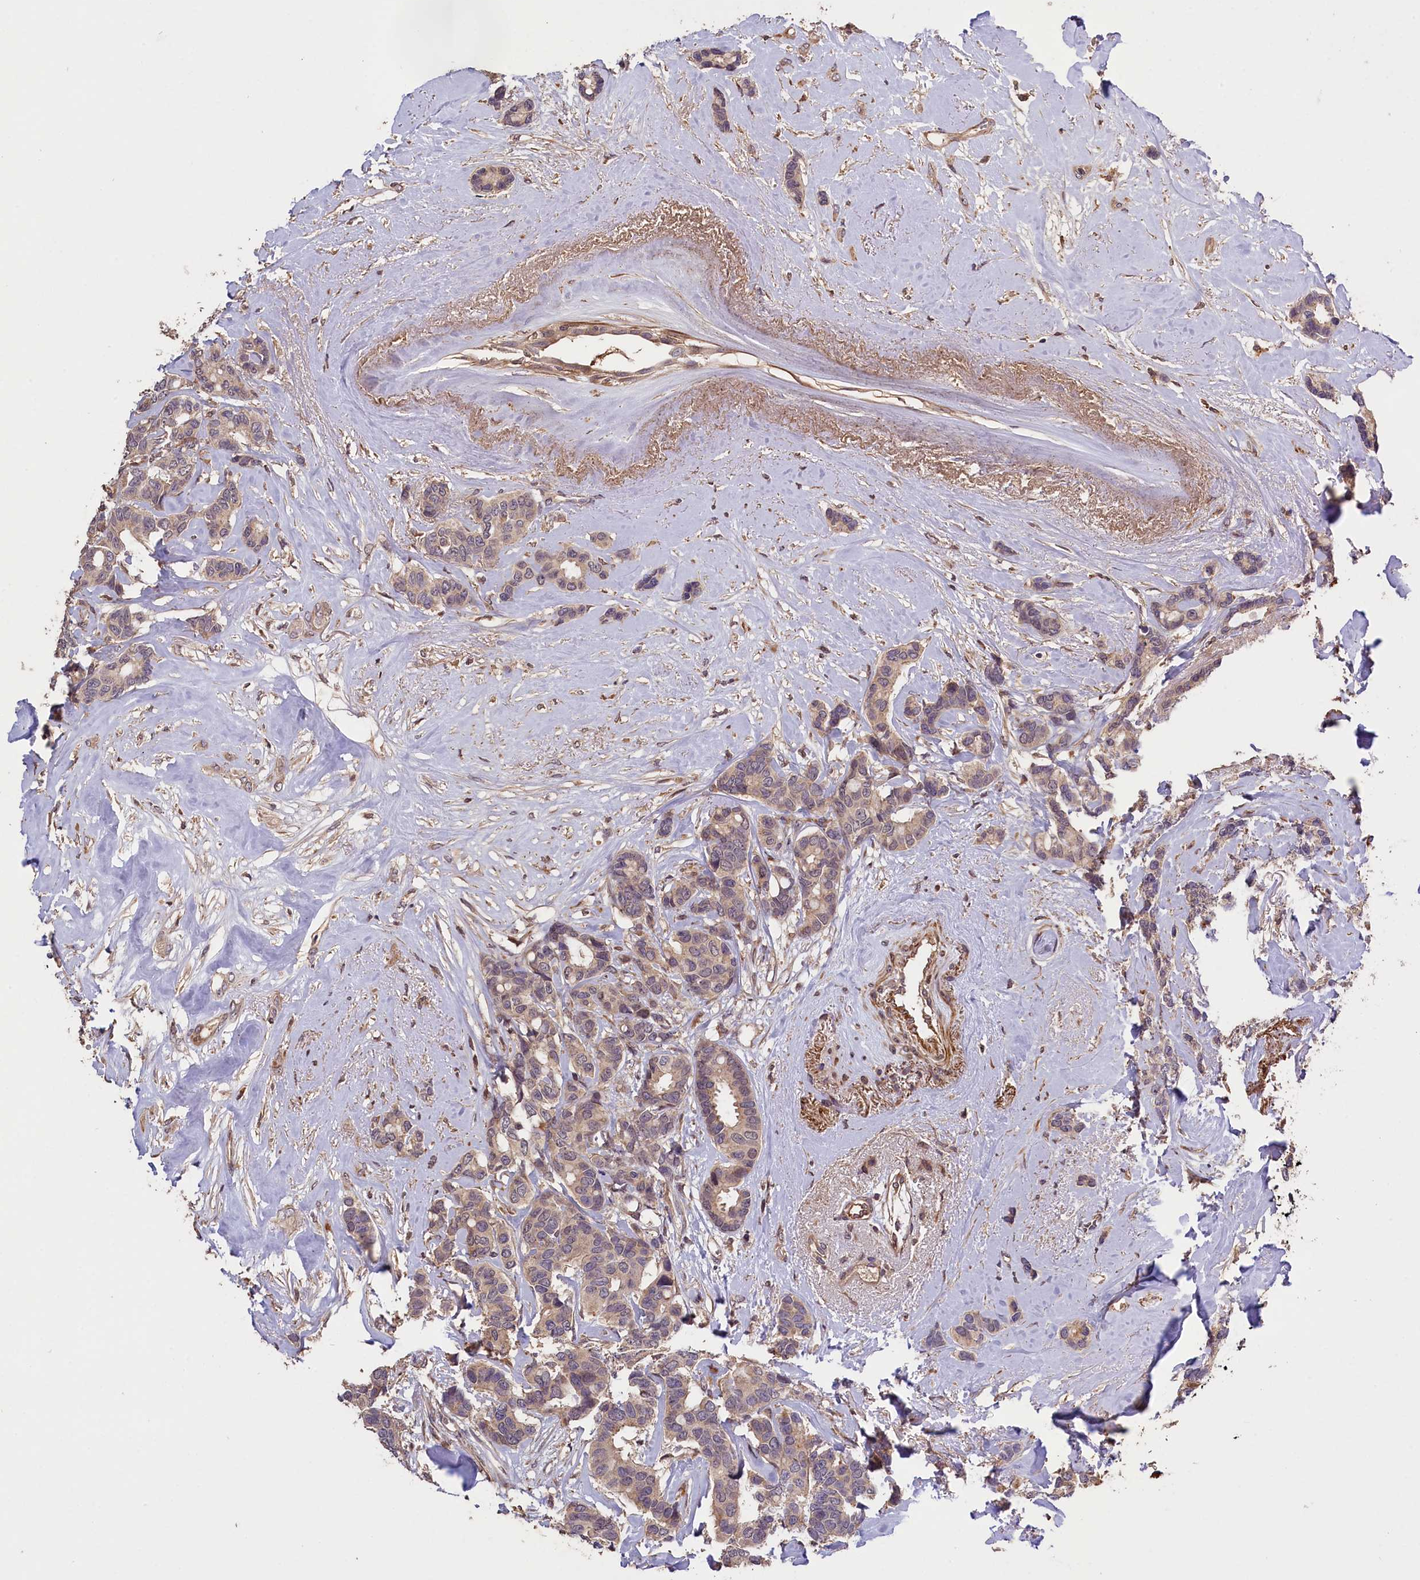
{"staining": {"intensity": "weak", "quantity": ">75%", "location": "cytoplasmic/membranous"}, "tissue": "breast cancer", "cell_type": "Tumor cells", "image_type": "cancer", "snomed": [{"axis": "morphology", "description": "Duct carcinoma"}, {"axis": "topography", "description": "Breast"}], "caption": "Protein expression analysis of human breast infiltrating ductal carcinoma reveals weak cytoplasmic/membranous staining in approximately >75% of tumor cells. (Stains: DAB (3,3'-diaminobenzidine) in brown, nuclei in blue, Microscopy: brightfield microscopy at high magnification).", "gene": "DNAJB9", "patient": {"sex": "female", "age": 87}}